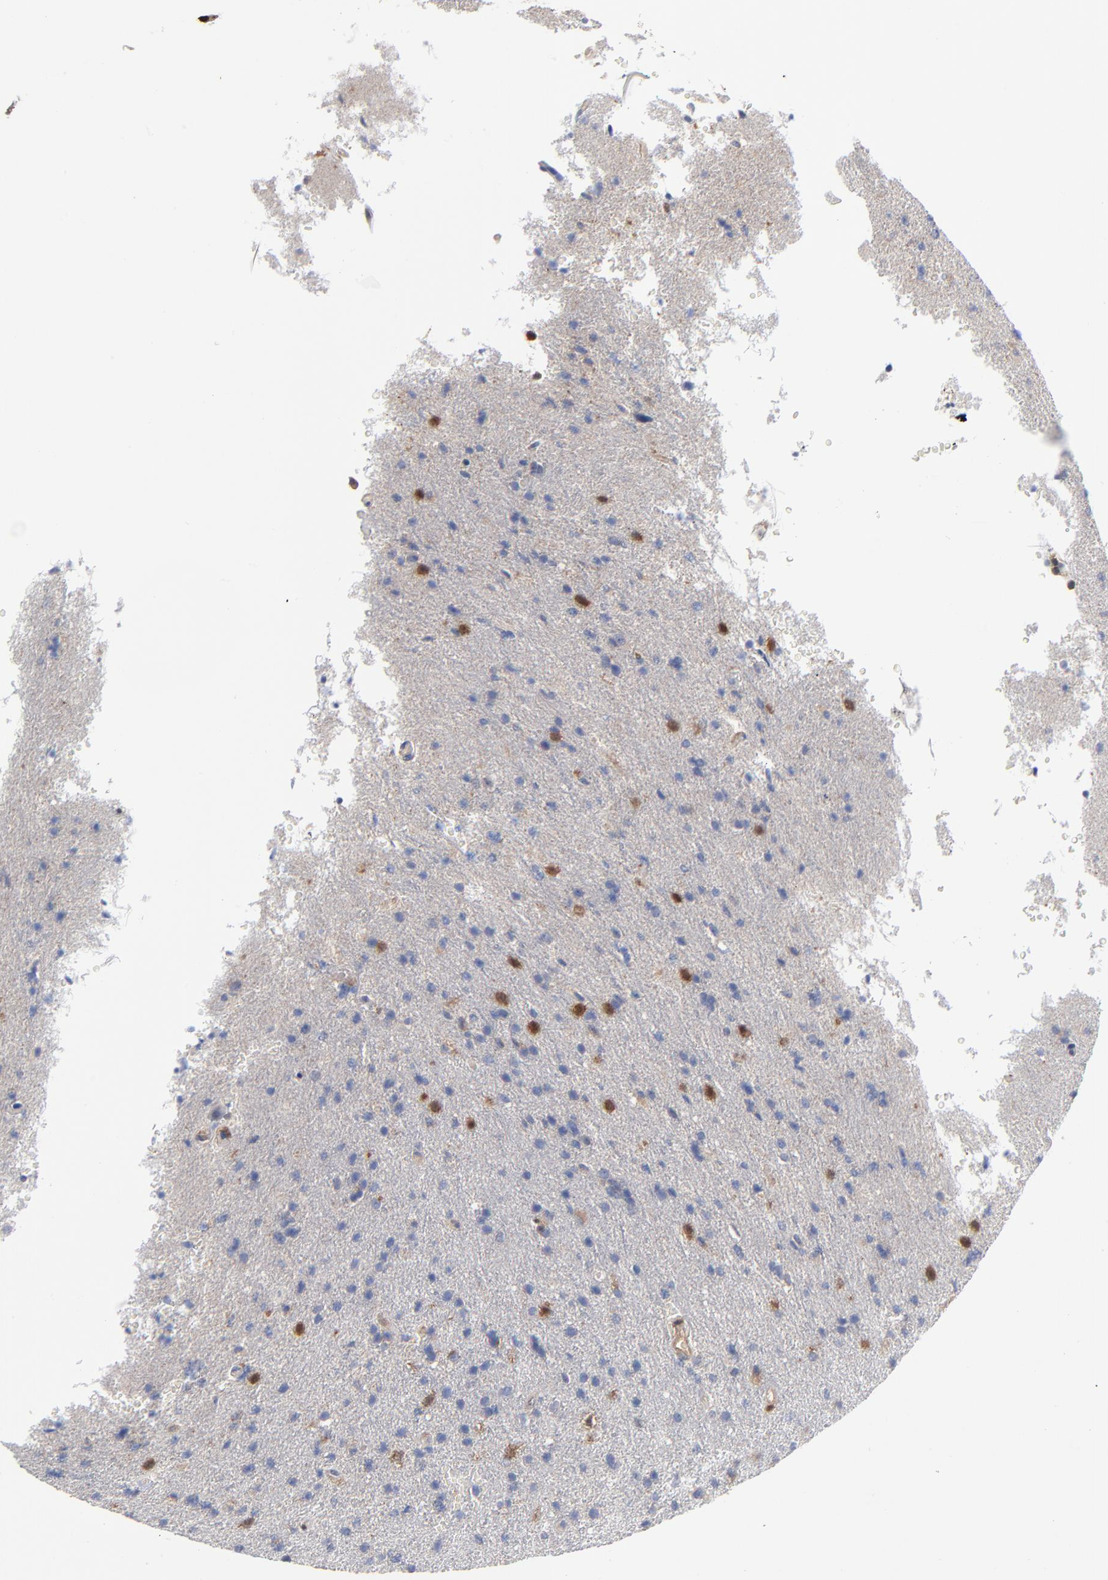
{"staining": {"intensity": "moderate", "quantity": "<25%", "location": "cytoplasmic/membranous"}, "tissue": "glioma", "cell_type": "Tumor cells", "image_type": "cancer", "snomed": [{"axis": "morphology", "description": "Glioma, malignant, High grade"}, {"axis": "topography", "description": "Brain"}], "caption": "Immunohistochemical staining of human malignant glioma (high-grade) exhibits moderate cytoplasmic/membranous protein positivity in about <25% of tumor cells. The protein is stained brown, and the nuclei are stained in blue (DAB (3,3'-diaminobenzidine) IHC with brightfield microscopy, high magnification).", "gene": "ARHGEF6", "patient": {"sex": "male", "age": 33}}